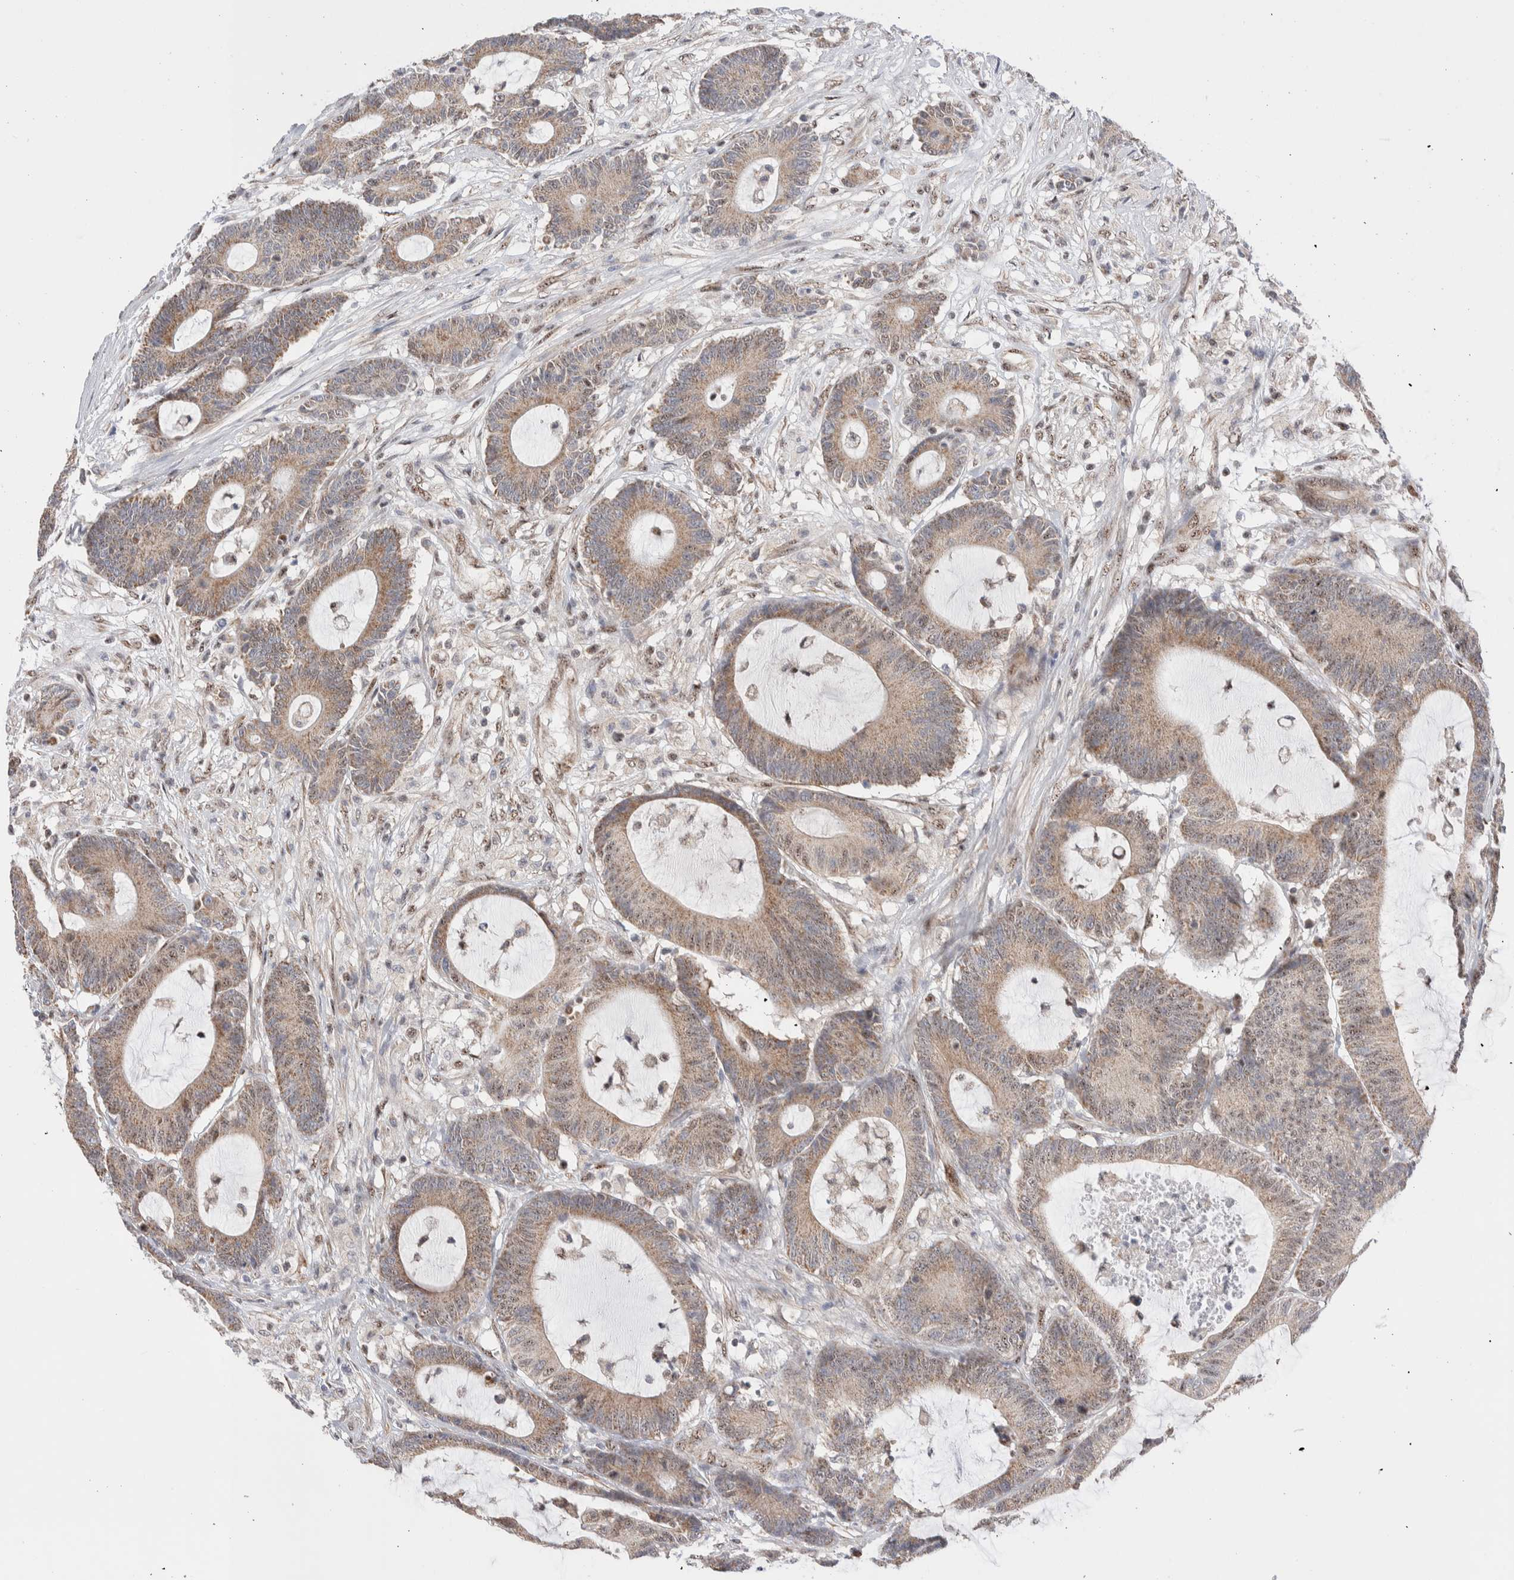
{"staining": {"intensity": "weak", "quantity": ">75%", "location": "cytoplasmic/membranous,nuclear"}, "tissue": "colorectal cancer", "cell_type": "Tumor cells", "image_type": "cancer", "snomed": [{"axis": "morphology", "description": "Adenocarcinoma, NOS"}, {"axis": "topography", "description": "Colon"}], "caption": "Colorectal adenocarcinoma was stained to show a protein in brown. There is low levels of weak cytoplasmic/membranous and nuclear expression in approximately >75% of tumor cells.", "gene": "ZNF695", "patient": {"sex": "female", "age": 84}}